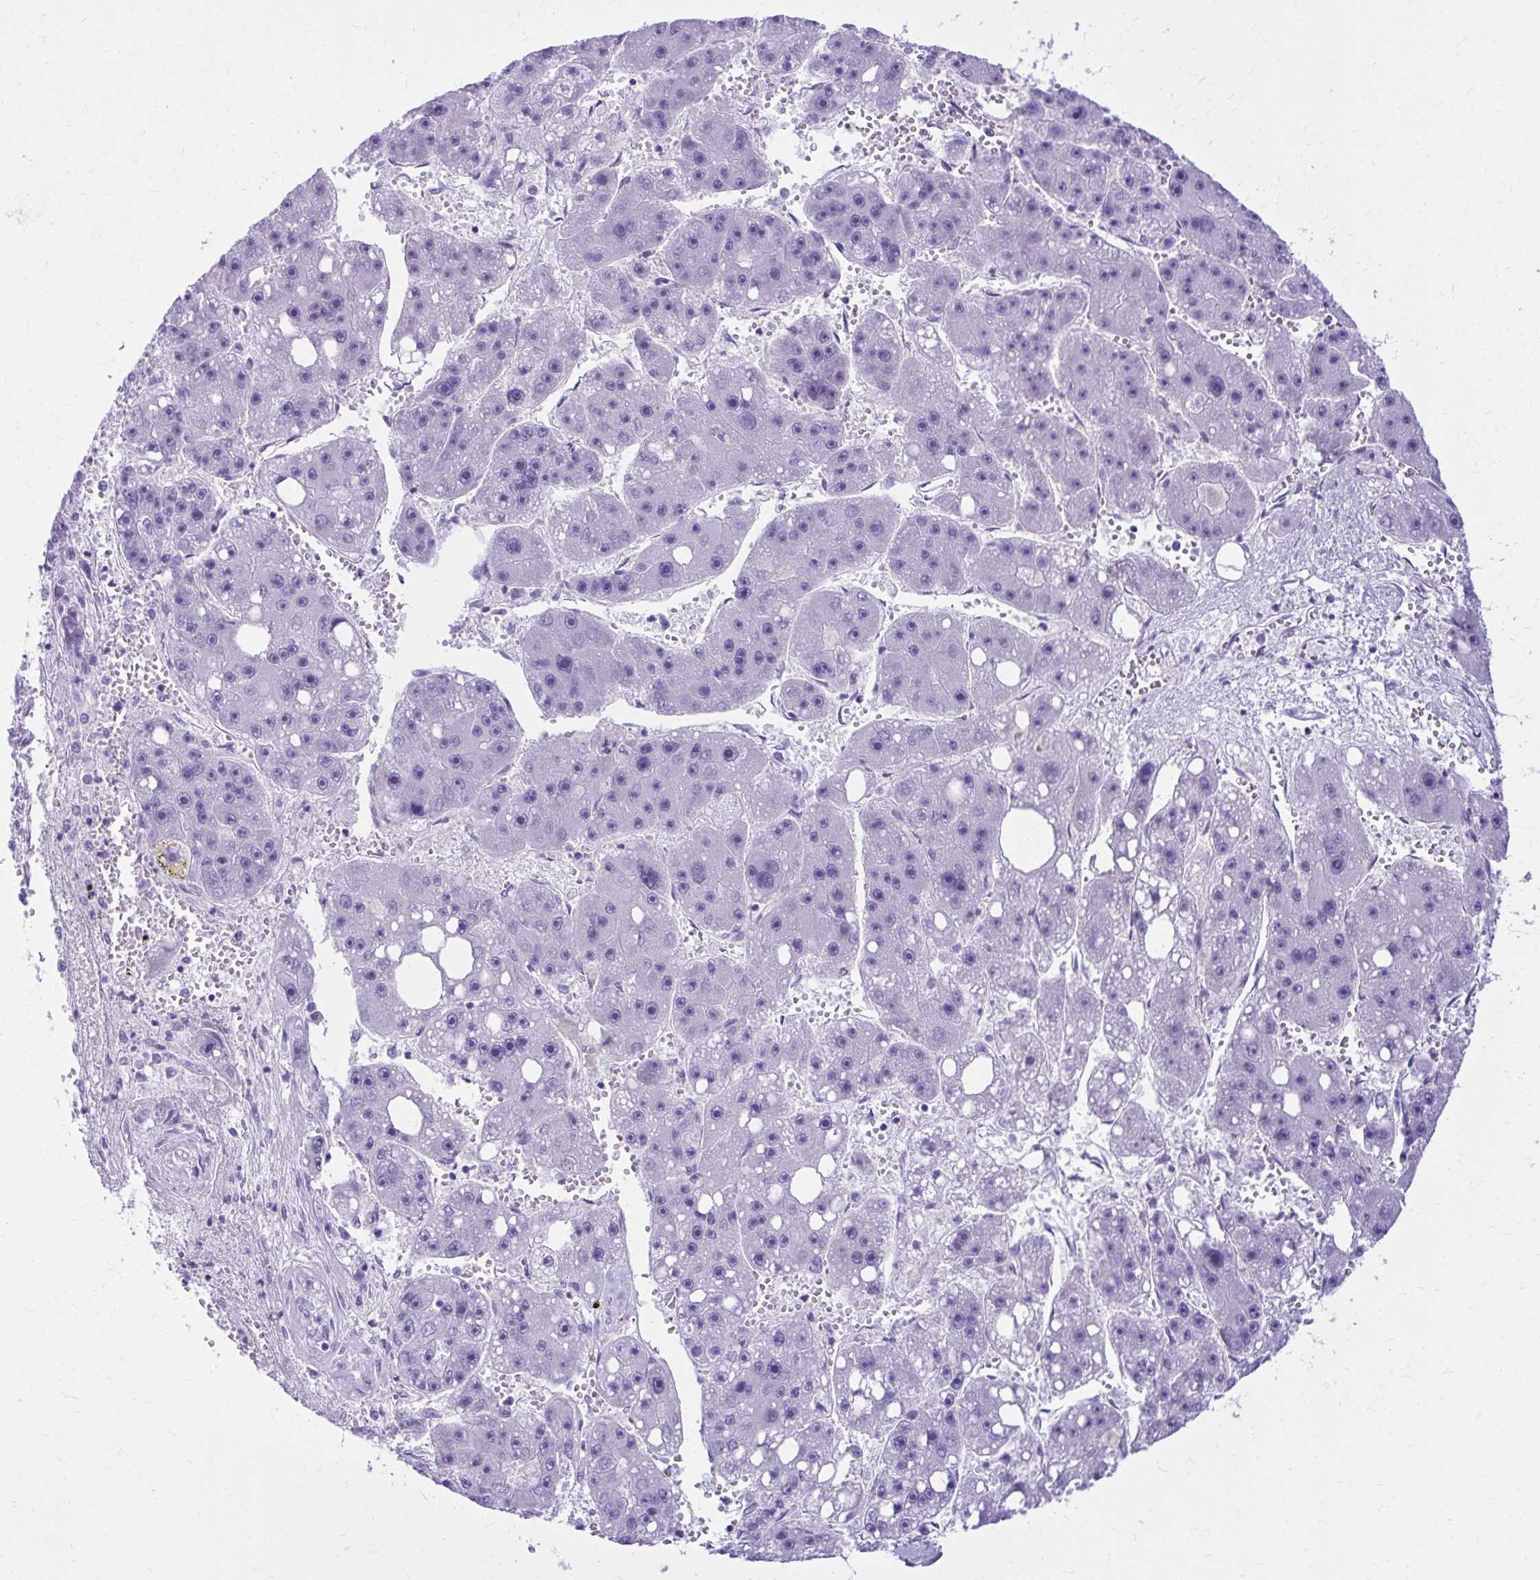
{"staining": {"intensity": "negative", "quantity": "none", "location": "none"}, "tissue": "liver cancer", "cell_type": "Tumor cells", "image_type": "cancer", "snomed": [{"axis": "morphology", "description": "Carcinoma, Hepatocellular, NOS"}, {"axis": "topography", "description": "Liver"}], "caption": "Tumor cells are negative for protein expression in human hepatocellular carcinoma (liver). Nuclei are stained in blue.", "gene": "PELI3", "patient": {"sex": "female", "age": 61}}